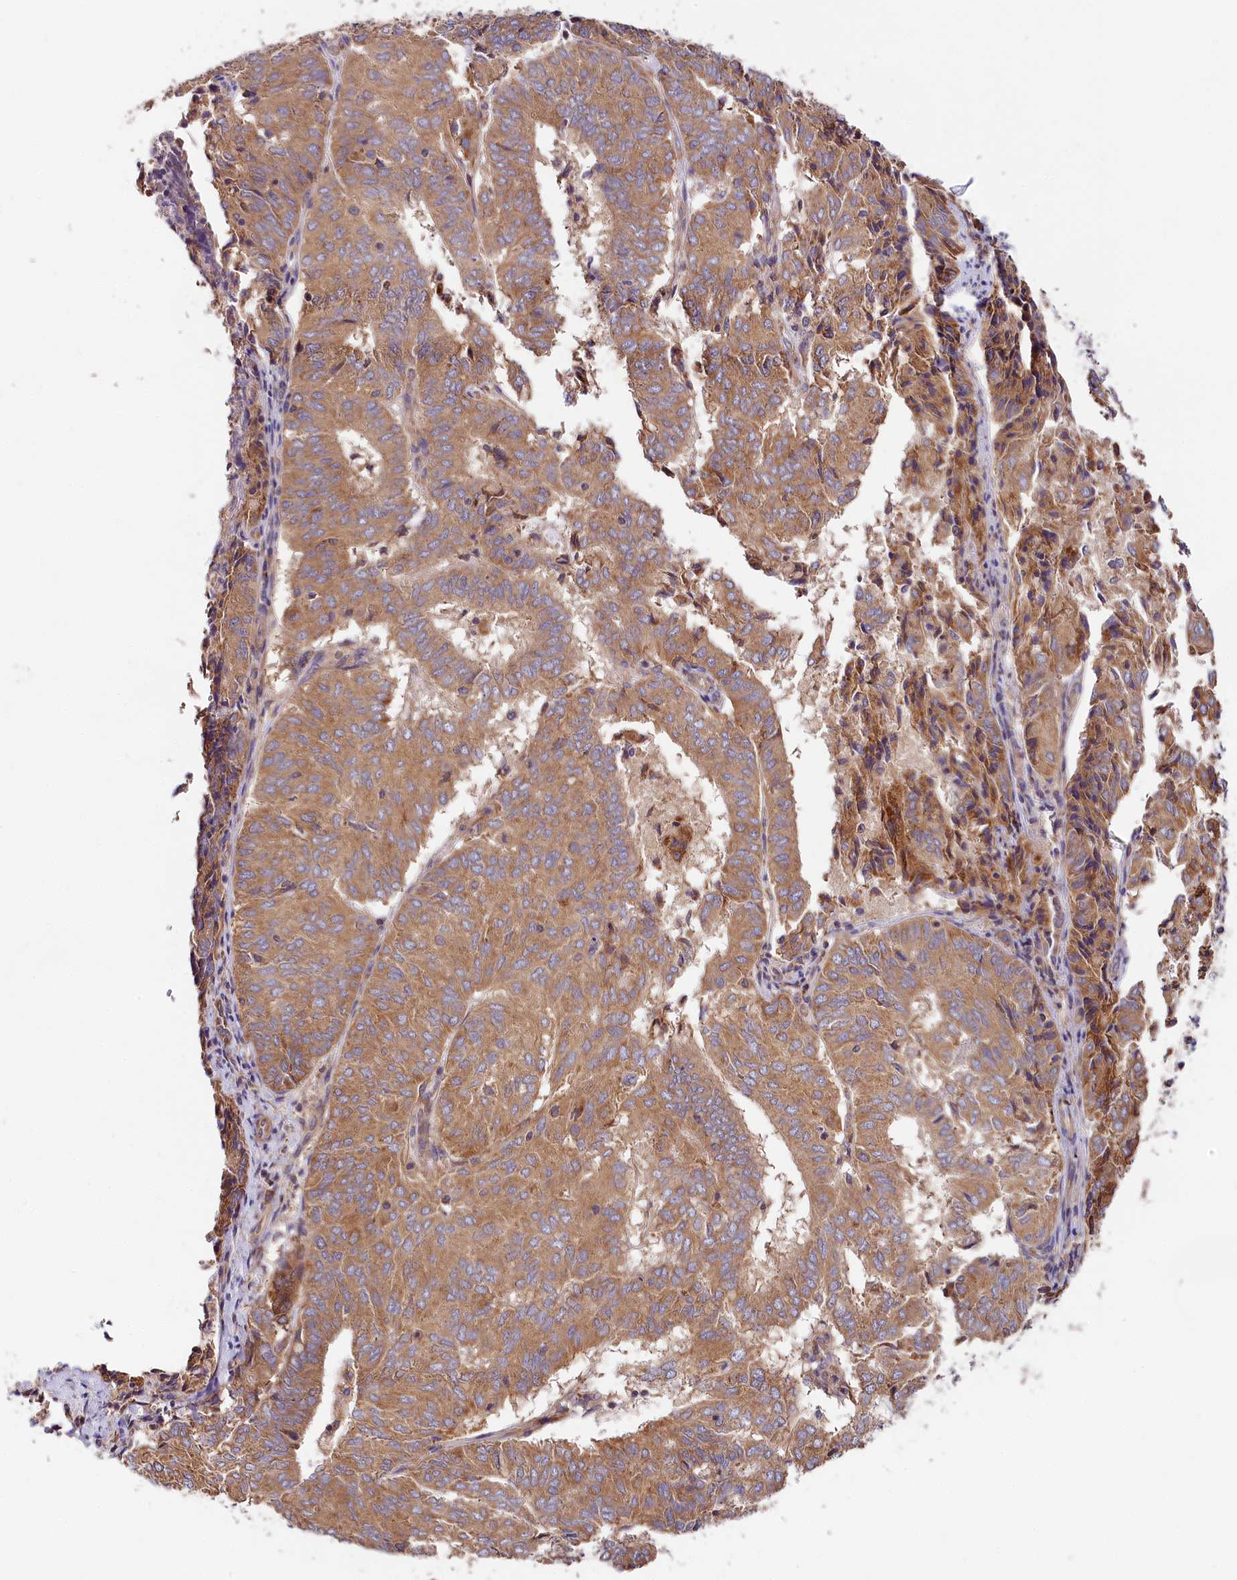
{"staining": {"intensity": "moderate", "quantity": ">75%", "location": "cytoplasmic/membranous"}, "tissue": "endometrial cancer", "cell_type": "Tumor cells", "image_type": "cancer", "snomed": [{"axis": "morphology", "description": "Adenocarcinoma, NOS"}, {"axis": "topography", "description": "Uterus"}], "caption": "Brown immunohistochemical staining in endometrial adenocarcinoma reveals moderate cytoplasmic/membranous staining in about >75% of tumor cells.", "gene": "SPG11", "patient": {"sex": "female", "age": 60}}